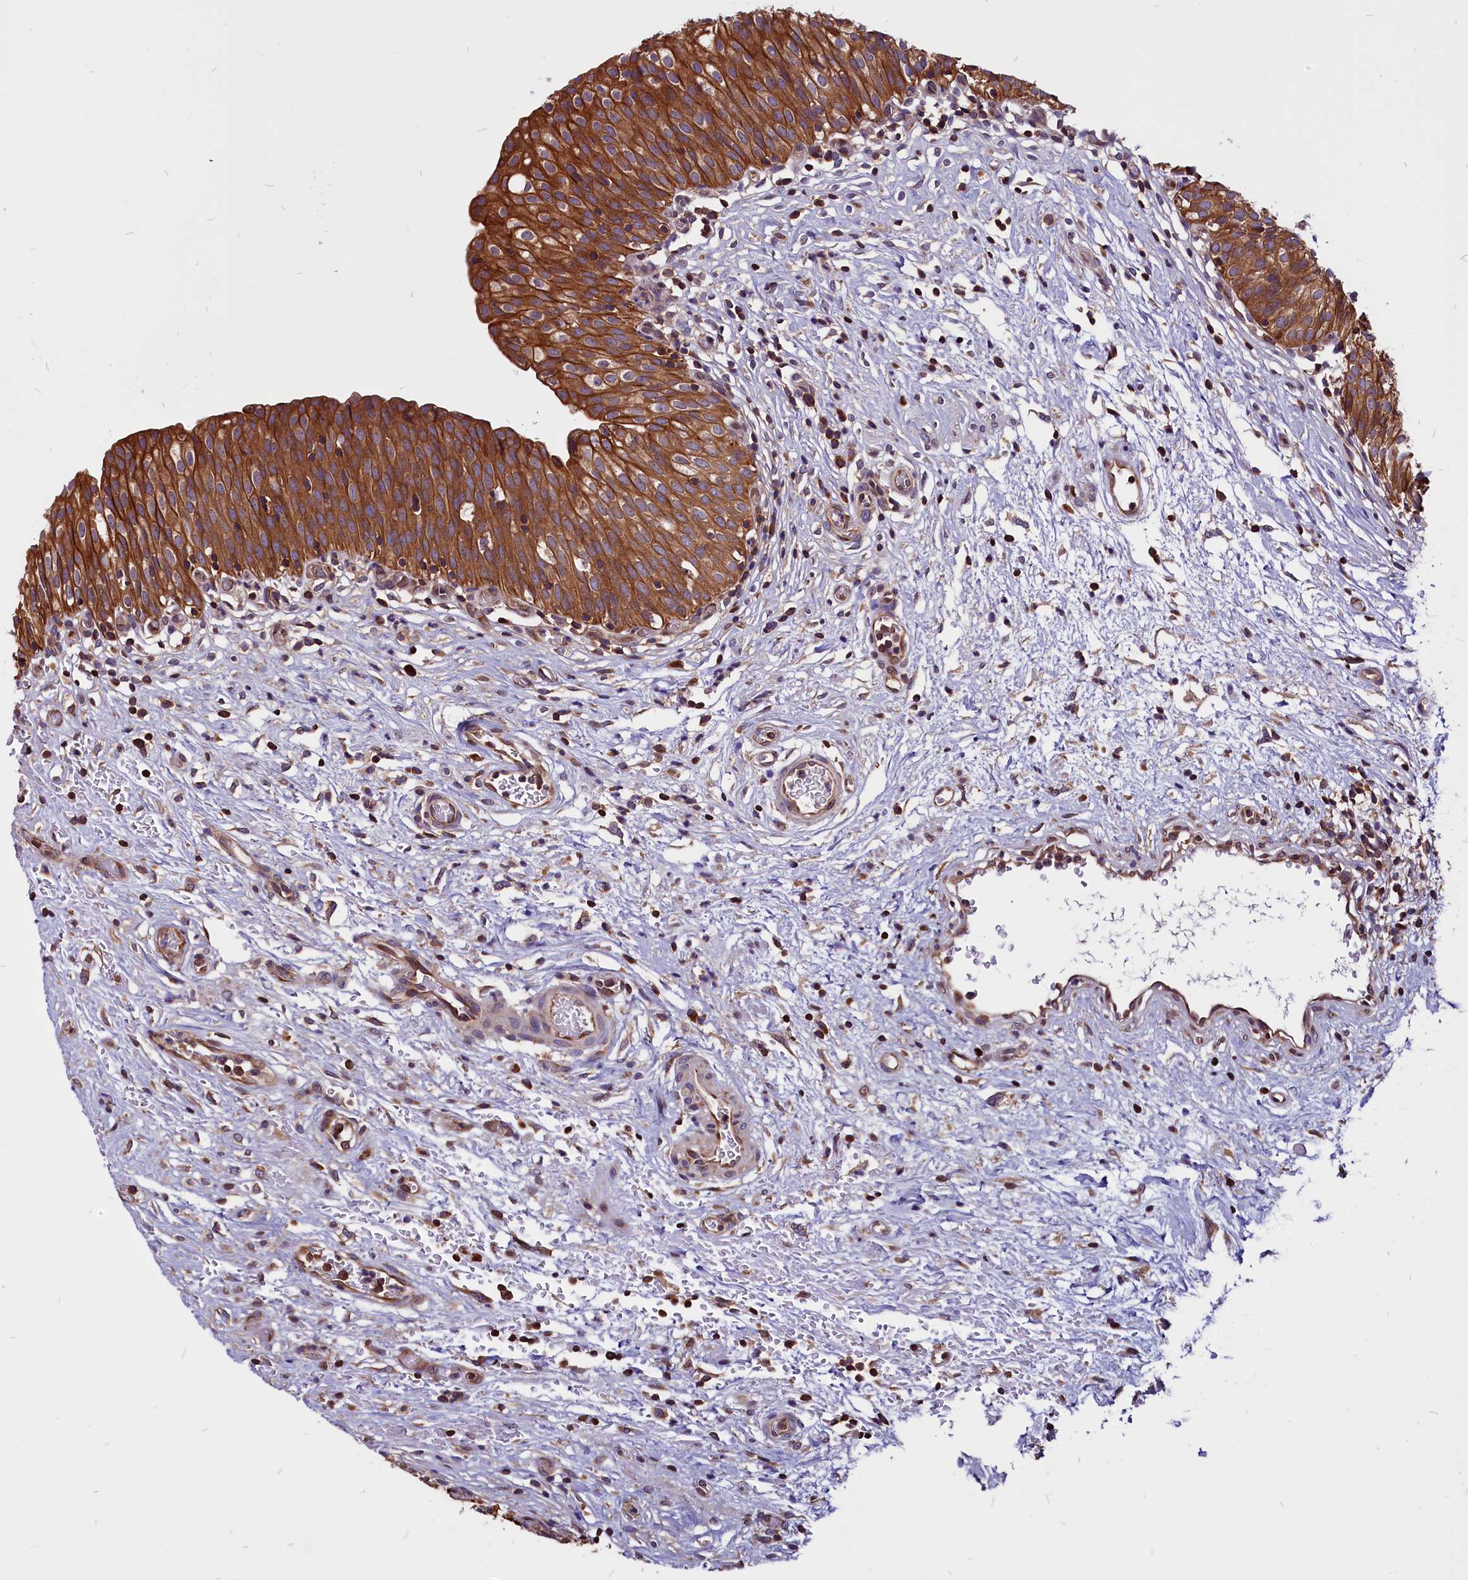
{"staining": {"intensity": "strong", "quantity": ">75%", "location": "cytoplasmic/membranous"}, "tissue": "urinary bladder", "cell_type": "Urothelial cells", "image_type": "normal", "snomed": [{"axis": "morphology", "description": "Normal tissue, NOS"}, {"axis": "topography", "description": "Urinary bladder"}], "caption": "Brown immunohistochemical staining in benign human urinary bladder exhibits strong cytoplasmic/membranous expression in approximately >75% of urothelial cells.", "gene": "EIF3G", "patient": {"sex": "male", "age": 55}}